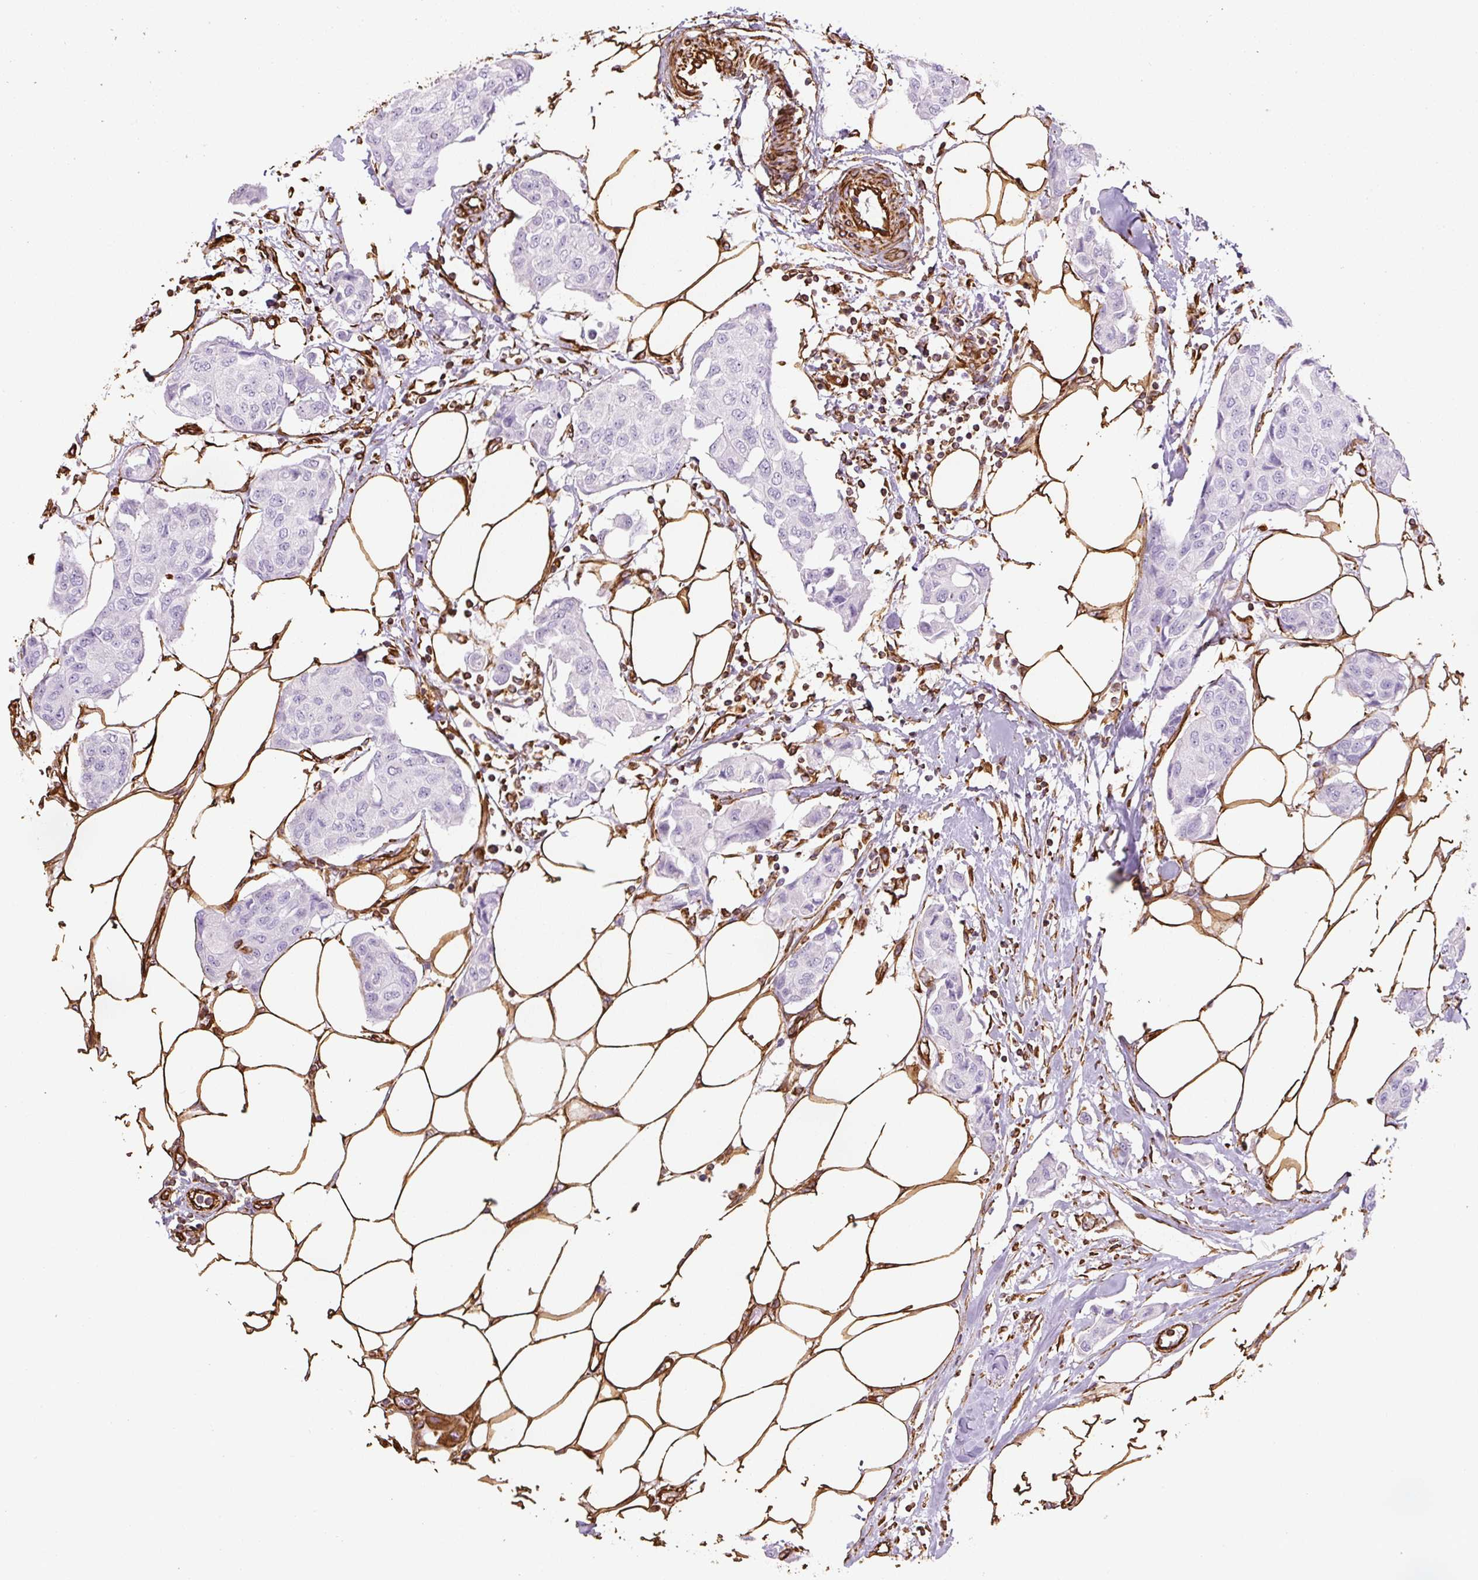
{"staining": {"intensity": "negative", "quantity": "none", "location": "none"}, "tissue": "breast cancer", "cell_type": "Tumor cells", "image_type": "cancer", "snomed": [{"axis": "morphology", "description": "Duct carcinoma"}, {"axis": "topography", "description": "Breast"}, {"axis": "topography", "description": "Lymph node"}], "caption": "Histopathology image shows no significant protein positivity in tumor cells of breast intraductal carcinoma. (Brightfield microscopy of DAB IHC at high magnification).", "gene": "VIM", "patient": {"sex": "female", "age": 80}}